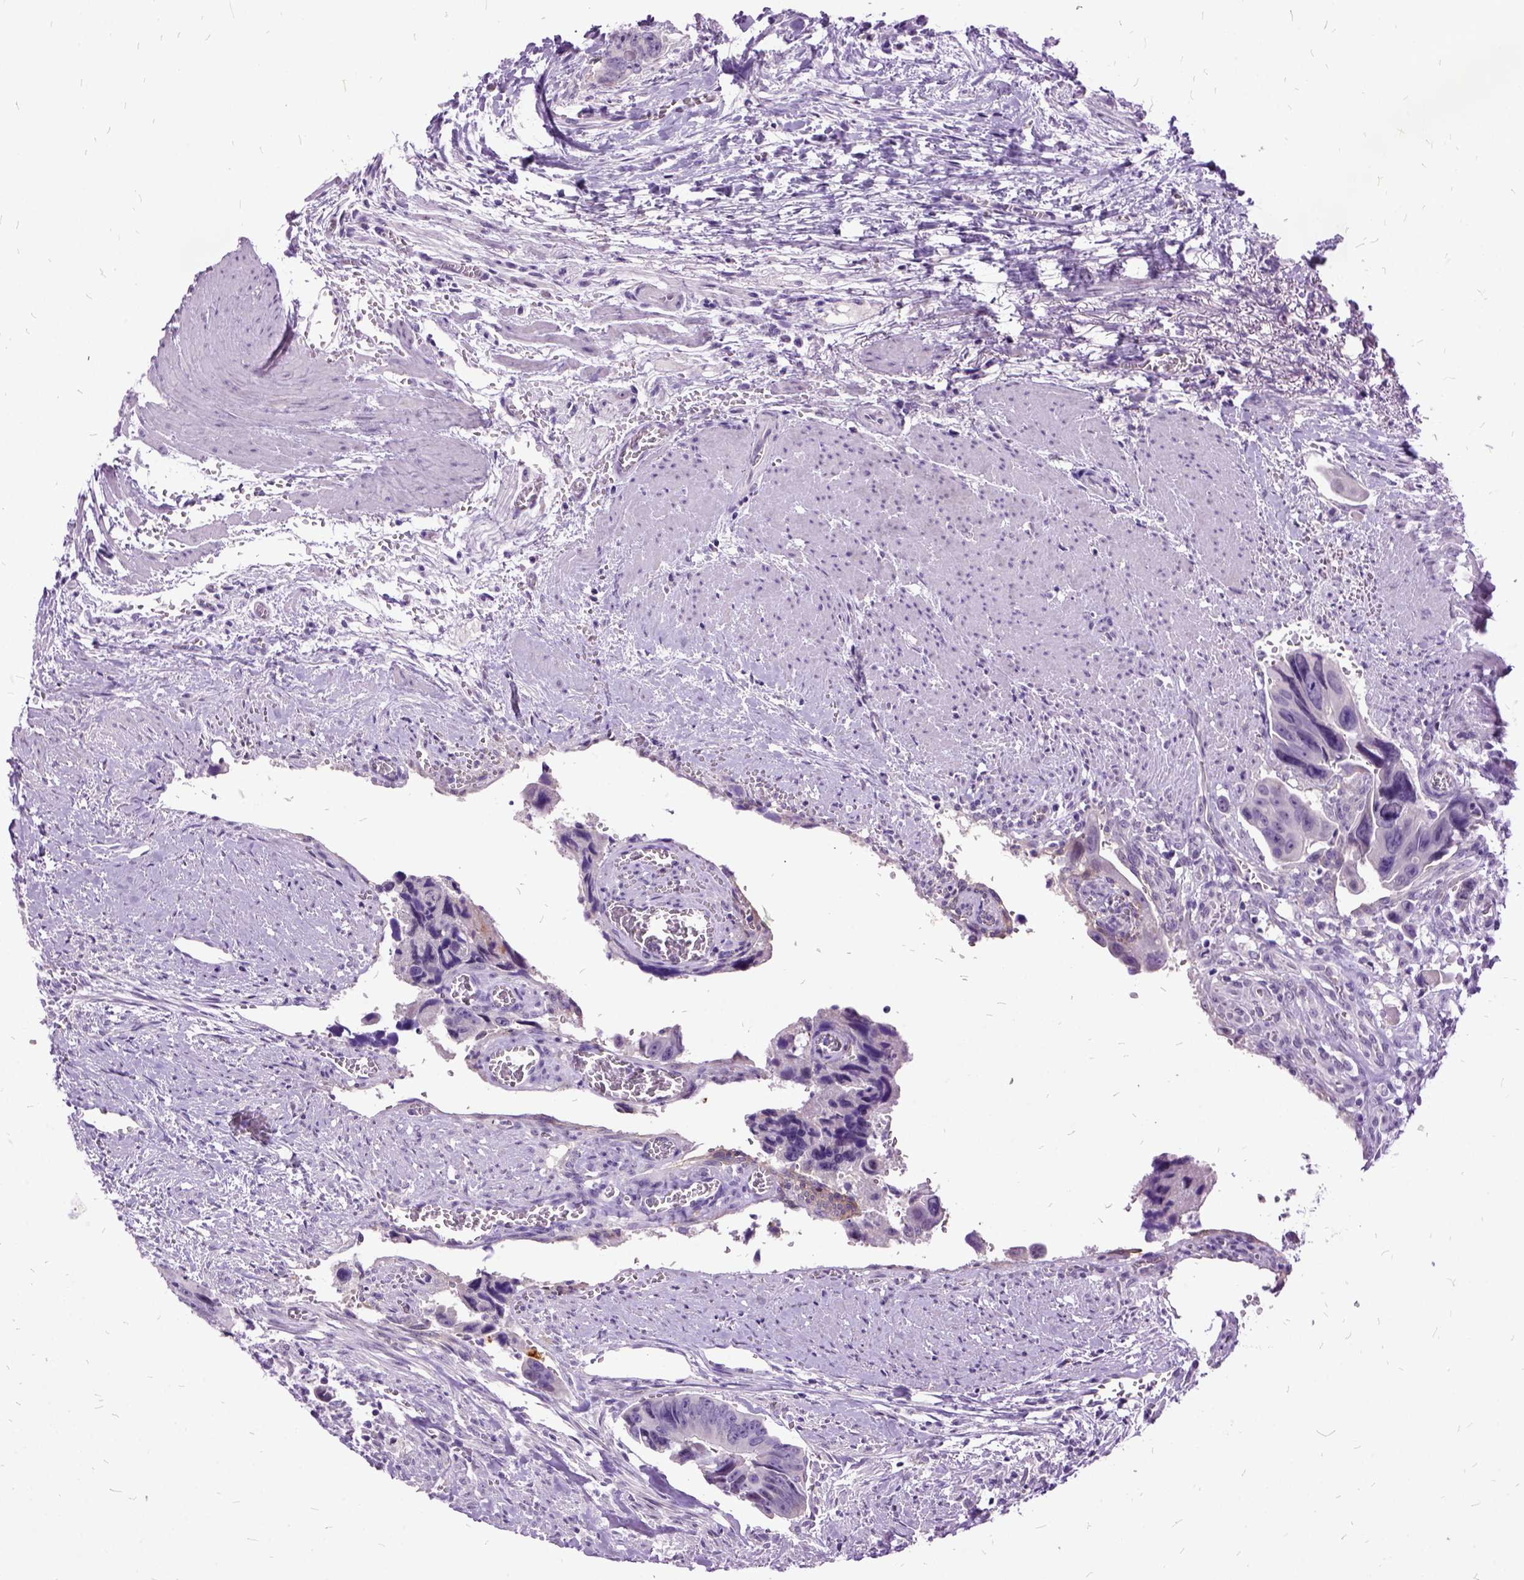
{"staining": {"intensity": "negative", "quantity": "none", "location": "none"}, "tissue": "colorectal cancer", "cell_type": "Tumor cells", "image_type": "cancer", "snomed": [{"axis": "morphology", "description": "Adenocarcinoma, NOS"}, {"axis": "topography", "description": "Rectum"}], "caption": "Tumor cells are negative for brown protein staining in colorectal cancer. (DAB (3,3'-diaminobenzidine) immunohistochemistry (IHC) with hematoxylin counter stain).", "gene": "MME", "patient": {"sex": "male", "age": 76}}